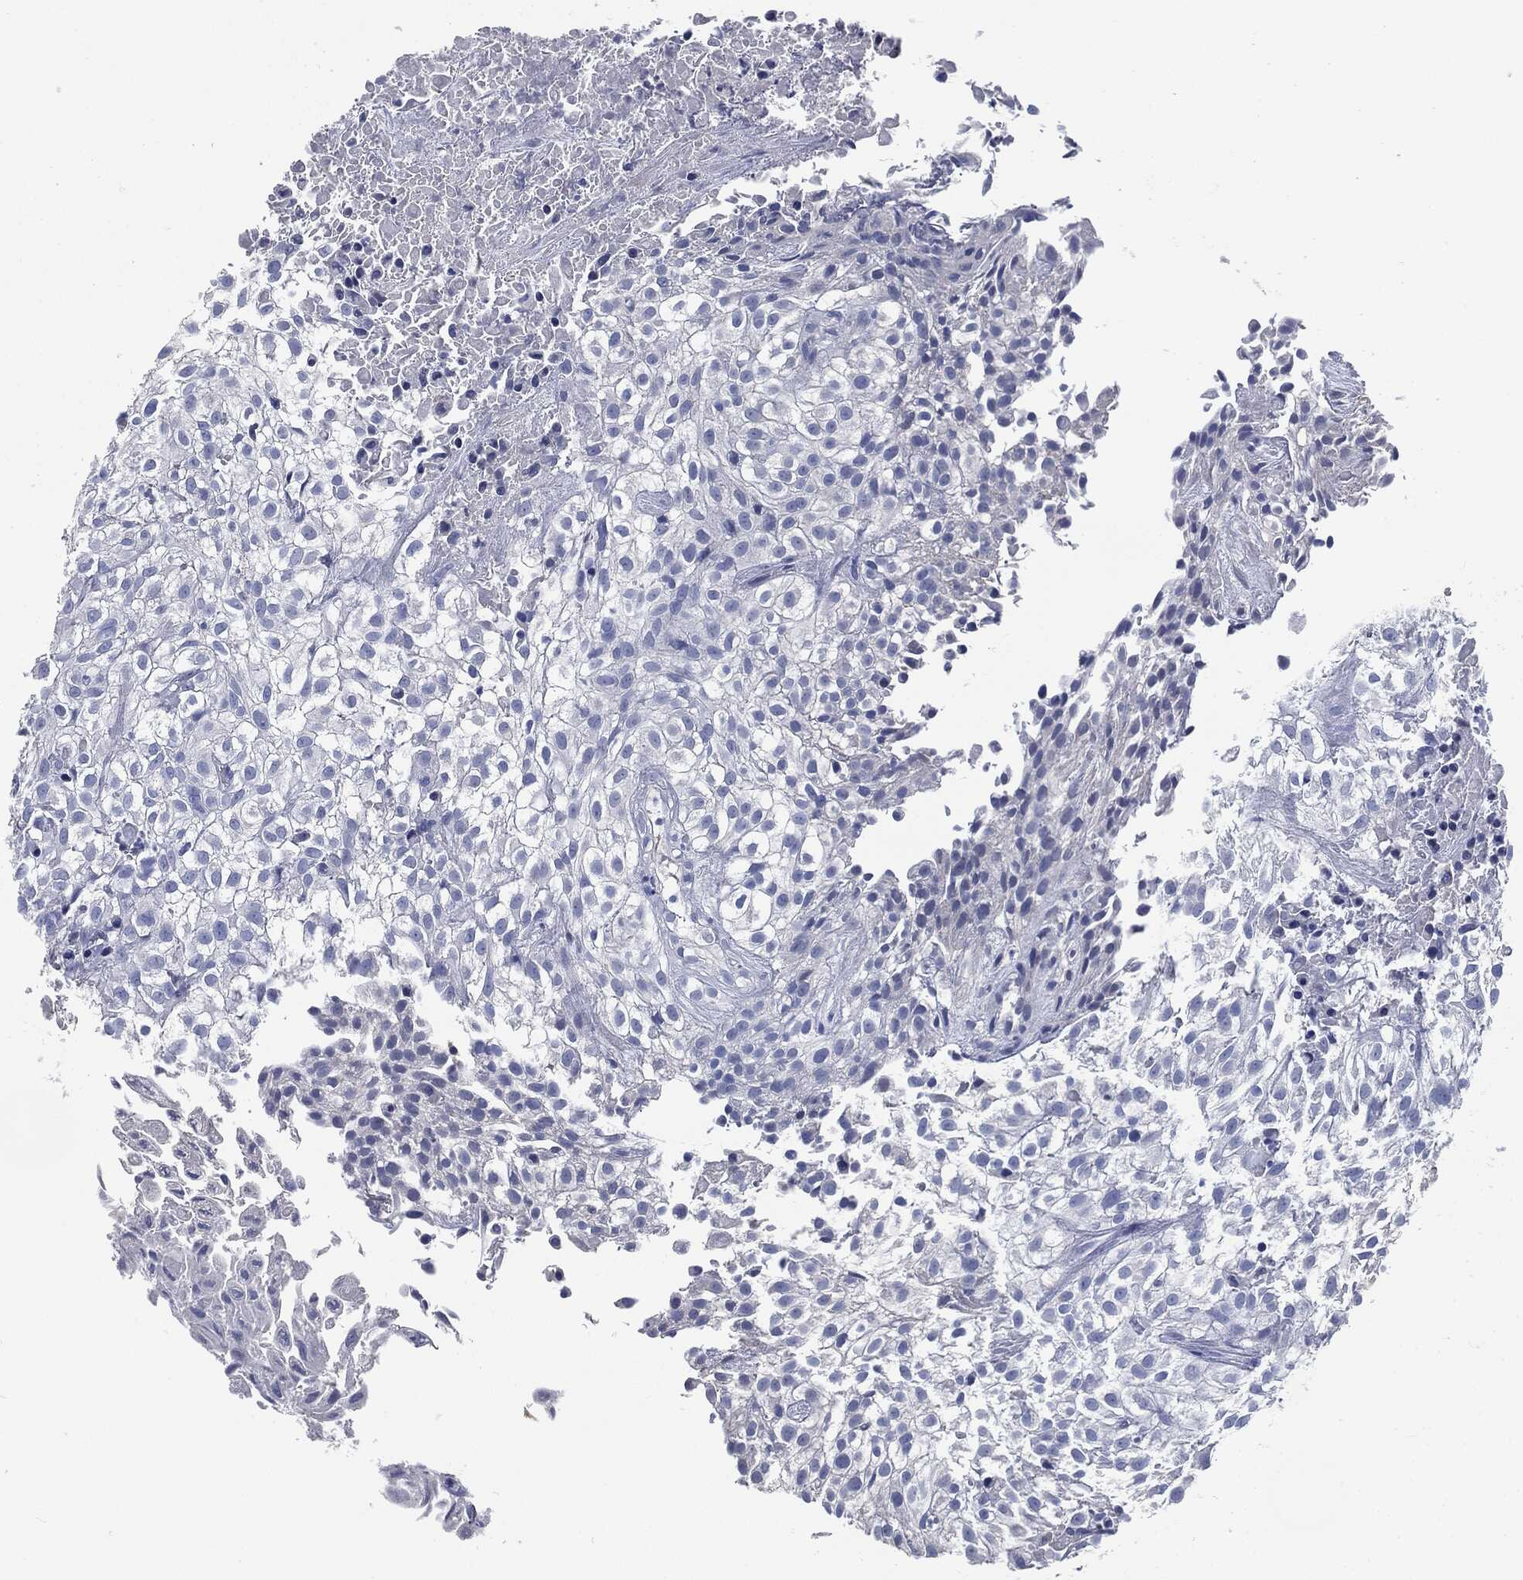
{"staining": {"intensity": "negative", "quantity": "none", "location": "none"}, "tissue": "urothelial cancer", "cell_type": "Tumor cells", "image_type": "cancer", "snomed": [{"axis": "morphology", "description": "Urothelial carcinoma, High grade"}, {"axis": "topography", "description": "Urinary bladder"}], "caption": "Tumor cells show no significant protein positivity in high-grade urothelial carcinoma.", "gene": "CD27", "patient": {"sex": "male", "age": 56}}